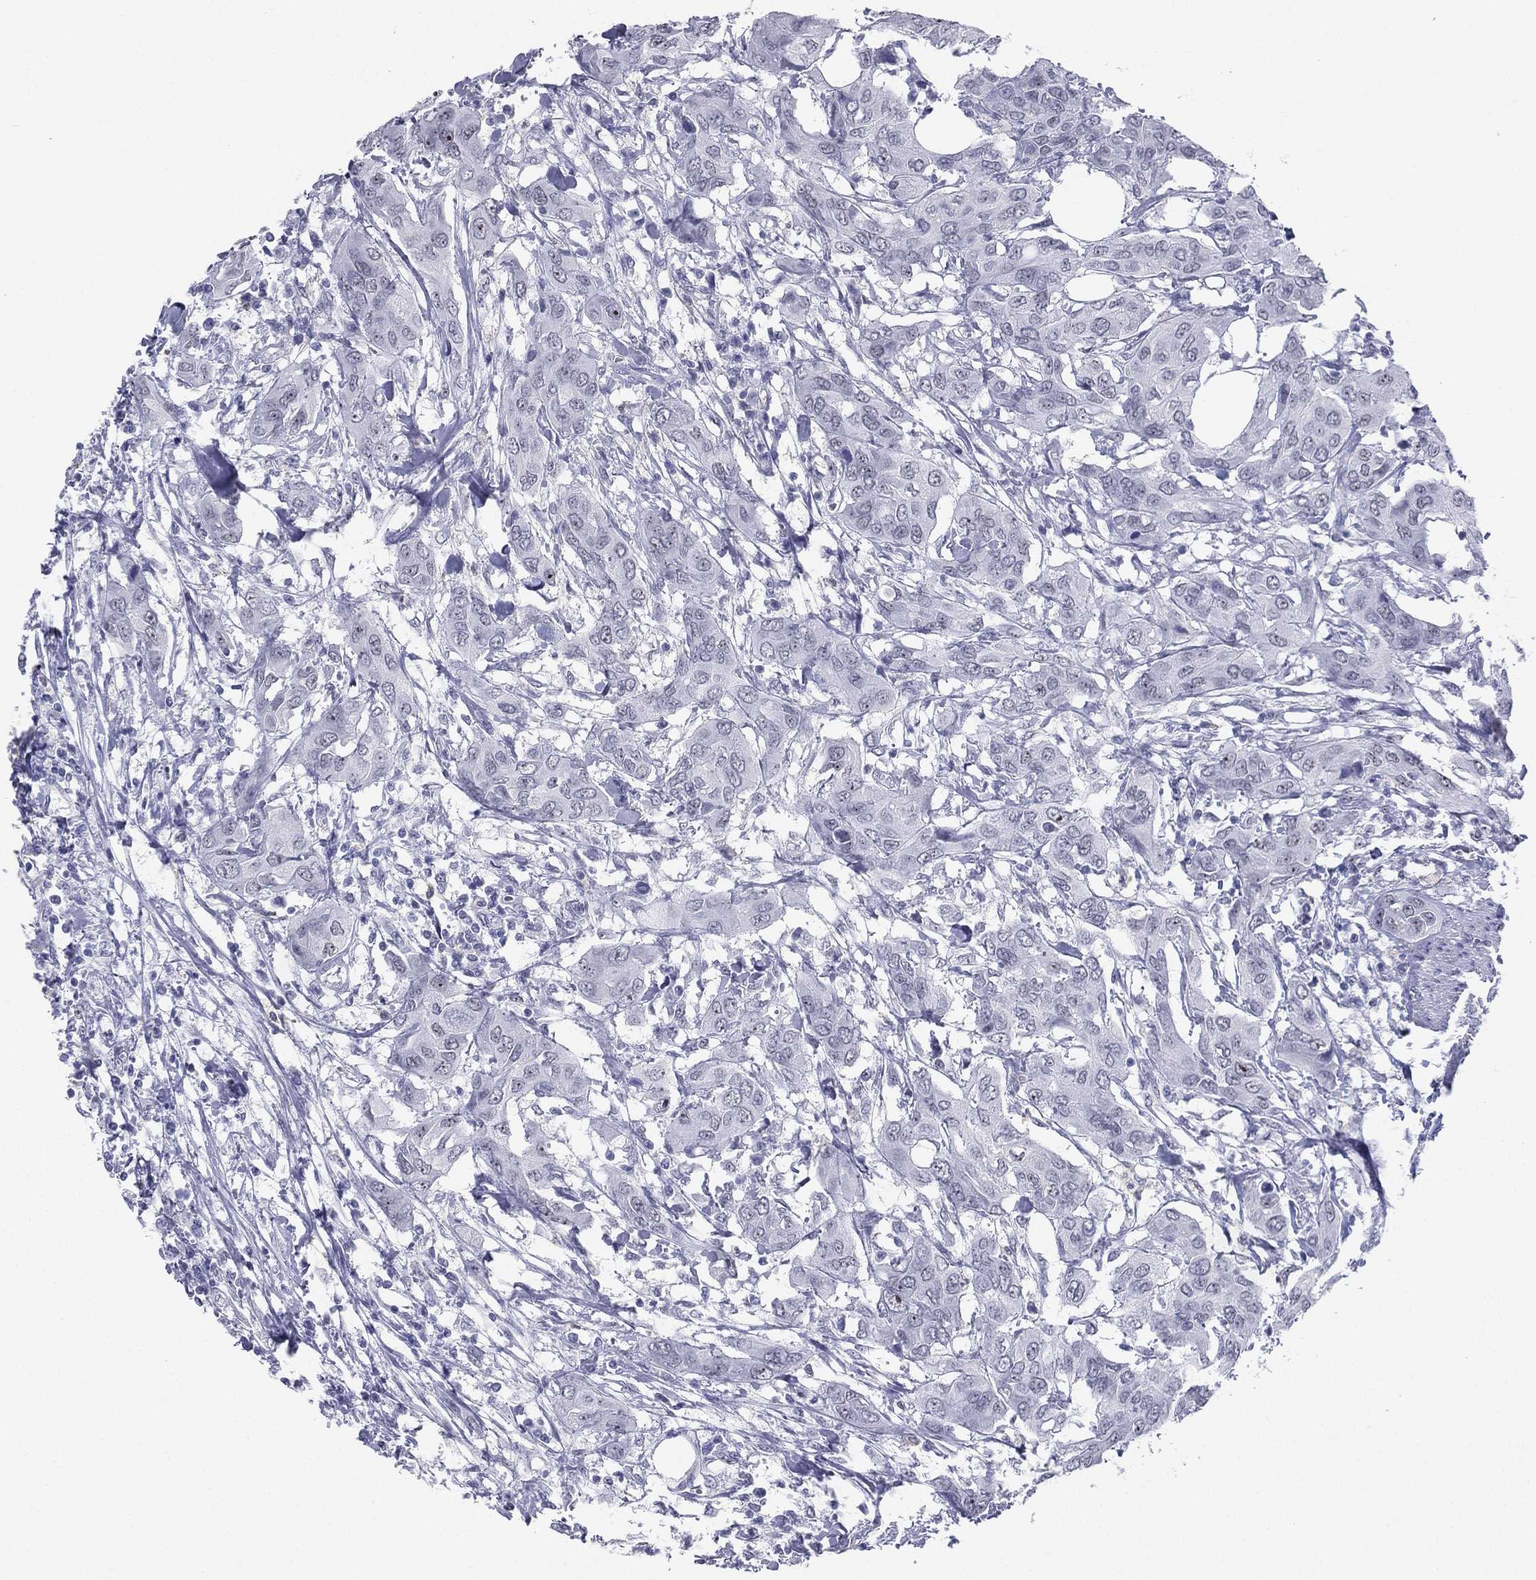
{"staining": {"intensity": "negative", "quantity": "none", "location": "none"}, "tissue": "urothelial cancer", "cell_type": "Tumor cells", "image_type": "cancer", "snomed": [{"axis": "morphology", "description": "Urothelial carcinoma, NOS"}, {"axis": "morphology", "description": "Urothelial carcinoma, High grade"}, {"axis": "topography", "description": "Urinary bladder"}], "caption": "A high-resolution micrograph shows immunohistochemistry staining of high-grade urothelial carcinoma, which reveals no significant positivity in tumor cells.", "gene": "CD22", "patient": {"sex": "male", "age": 63}}